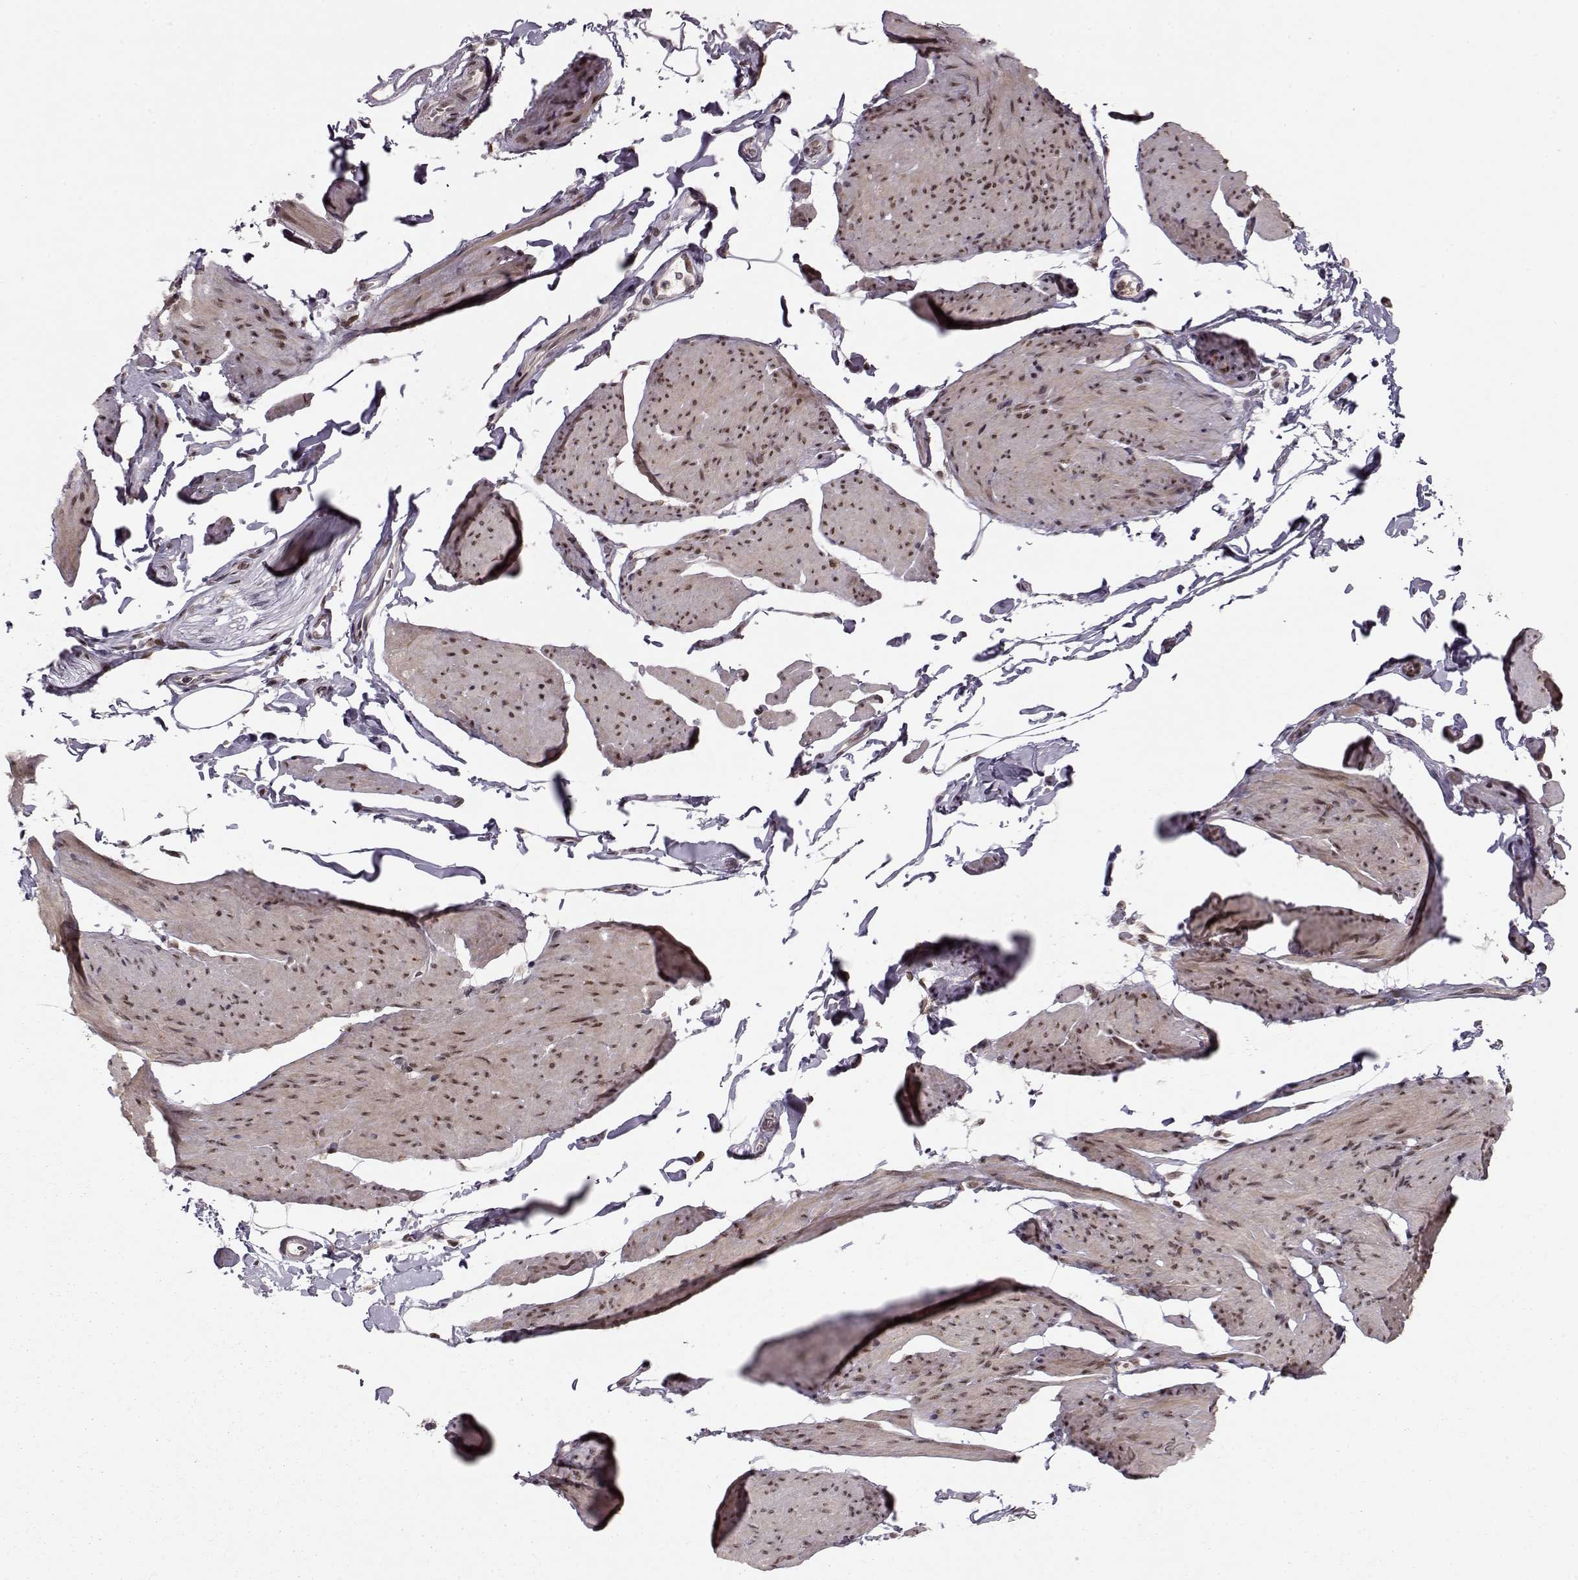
{"staining": {"intensity": "moderate", "quantity": ">75%", "location": "nuclear"}, "tissue": "smooth muscle", "cell_type": "Smooth muscle cells", "image_type": "normal", "snomed": [{"axis": "morphology", "description": "Normal tissue, NOS"}, {"axis": "topography", "description": "Adipose tissue"}, {"axis": "topography", "description": "Smooth muscle"}, {"axis": "topography", "description": "Peripheral nerve tissue"}], "caption": "Normal smooth muscle reveals moderate nuclear expression in approximately >75% of smooth muscle cells, visualized by immunohistochemistry.", "gene": "RAI1", "patient": {"sex": "male", "age": 83}}